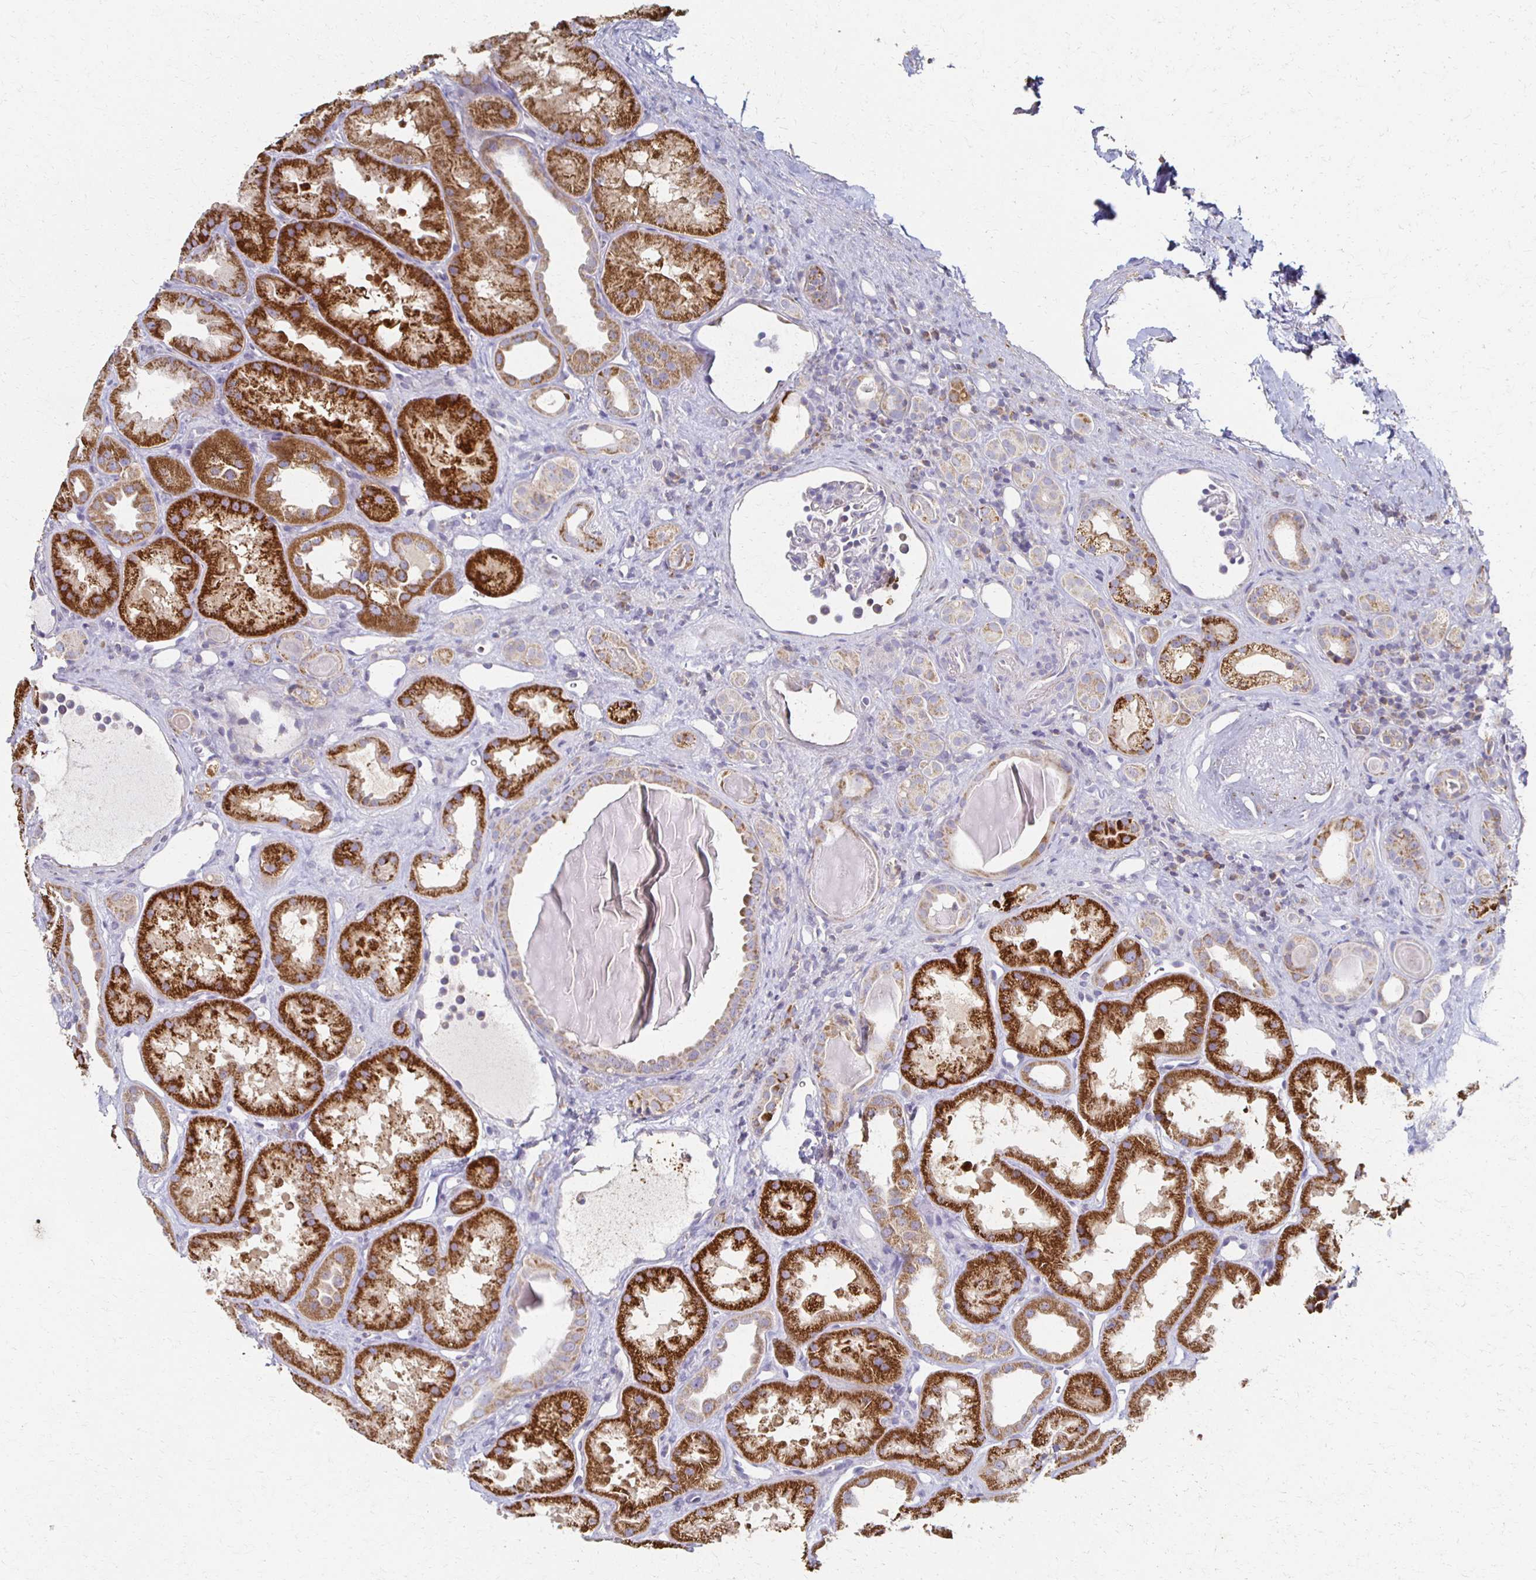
{"staining": {"intensity": "strong", "quantity": "<25%", "location": "cytoplasmic/membranous"}, "tissue": "kidney", "cell_type": "Cells in glomeruli", "image_type": "normal", "snomed": [{"axis": "morphology", "description": "Normal tissue, NOS"}, {"axis": "topography", "description": "Kidney"}], "caption": "IHC histopathology image of unremarkable kidney: human kidney stained using immunohistochemistry displays medium levels of strong protein expression localized specifically in the cytoplasmic/membranous of cells in glomeruli, appearing as a cytoplasmic/membranous brown color.", "gene": "CX3CR1", "patient": {"sex": "male", "age": 61}}